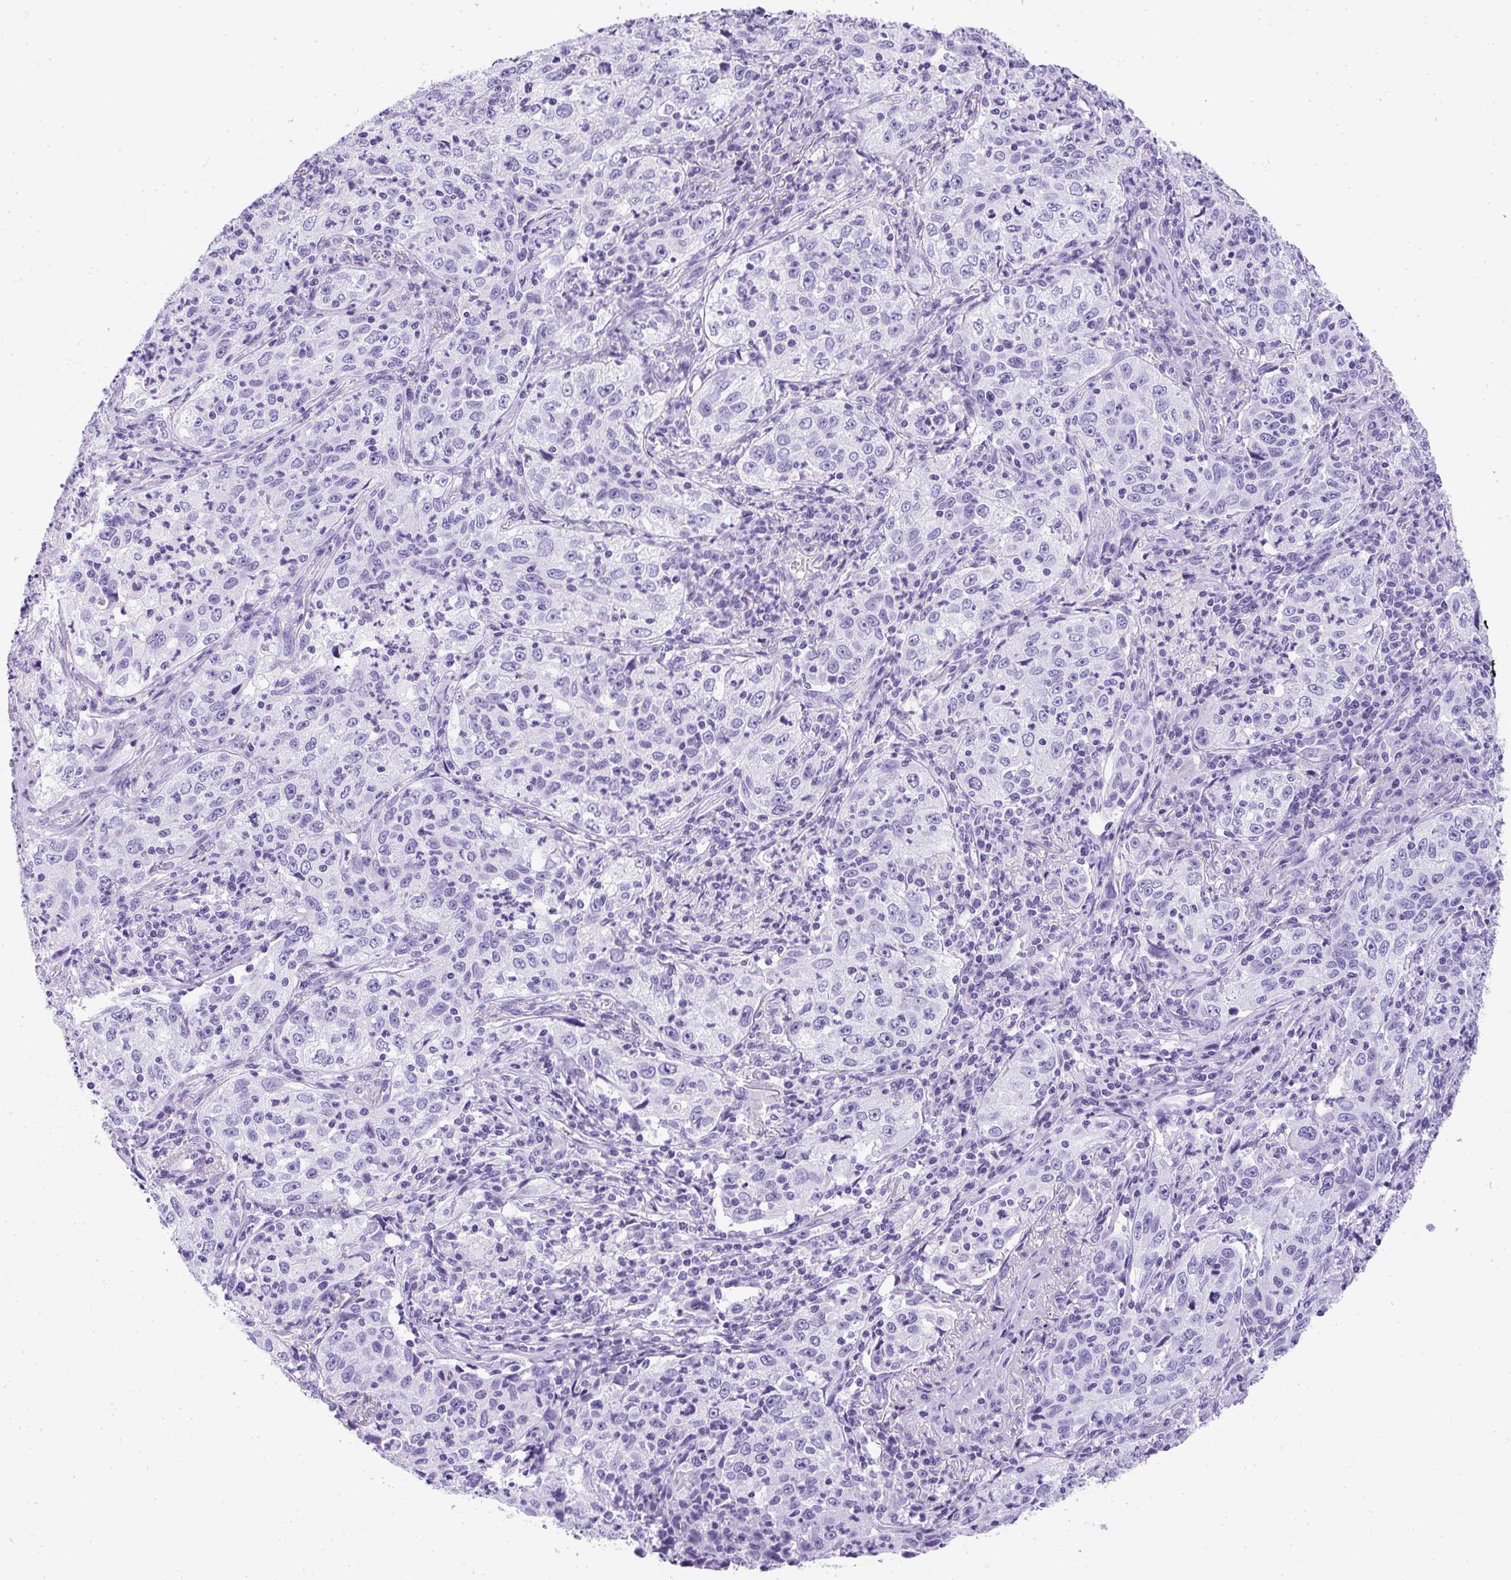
{"staining": {"intensity": "negative", "quantity": "none", "location": "none"}, "tissue": "lung cancer", "cell_type": "Tumor cells", "image_type": "cancer", "snomed": [{"axis": "morphology", "description": "Squamous cell carcinoma, NOS"}, {"axis": "topography", "description": "Lung"}], "caption": "DAB immunohistochemical staining of human lung squamous cell carcinoma reveals no significant staining in tumor cells. (DAB immunohistochemistry visualized using brightfield microscopy, high magnification).", "gene": "AVIL", "patient": {"sex": "male", "age": 71}}